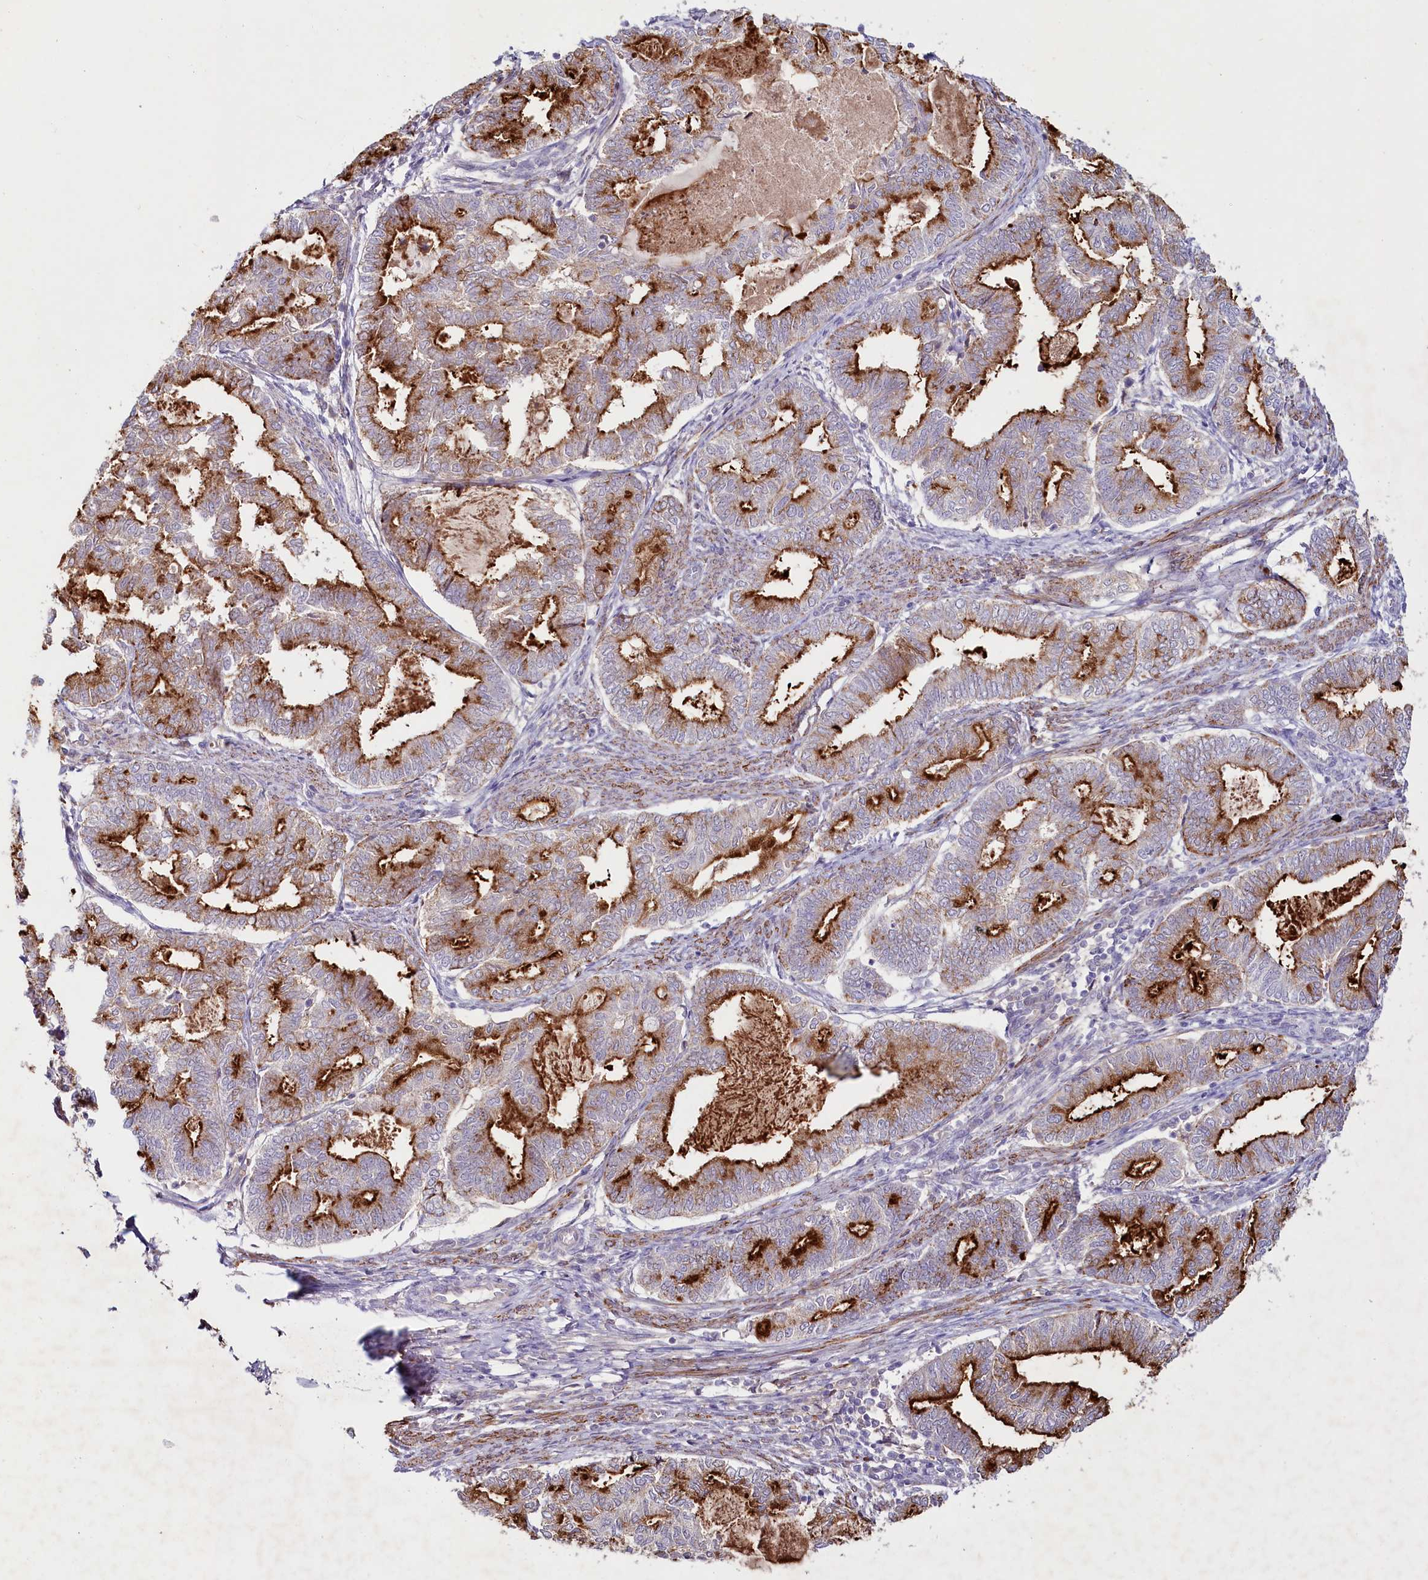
{"staining": {"intensity": "strong", "quantity": ">75%", "location": "cytoplasmic/membranous"}, "tissue": "endometrial cancer", "cell_type": "Tumor cells", "image_type": "cancer", "snomed": [{"axis": "morphology", "description": "Adenocarcinoma, NOS"}, {"axis": "topography", "description": "Endometrium"}], "caption": "An IHC histopathology image of tumor tissue is shown. Protein staining in brown highlights strong cytoplasmic/membranous positivity in endometrial cancer within tumor cells.", "gene": "ALDH3B1", "patient": {"sex": "female", "age": 79}}